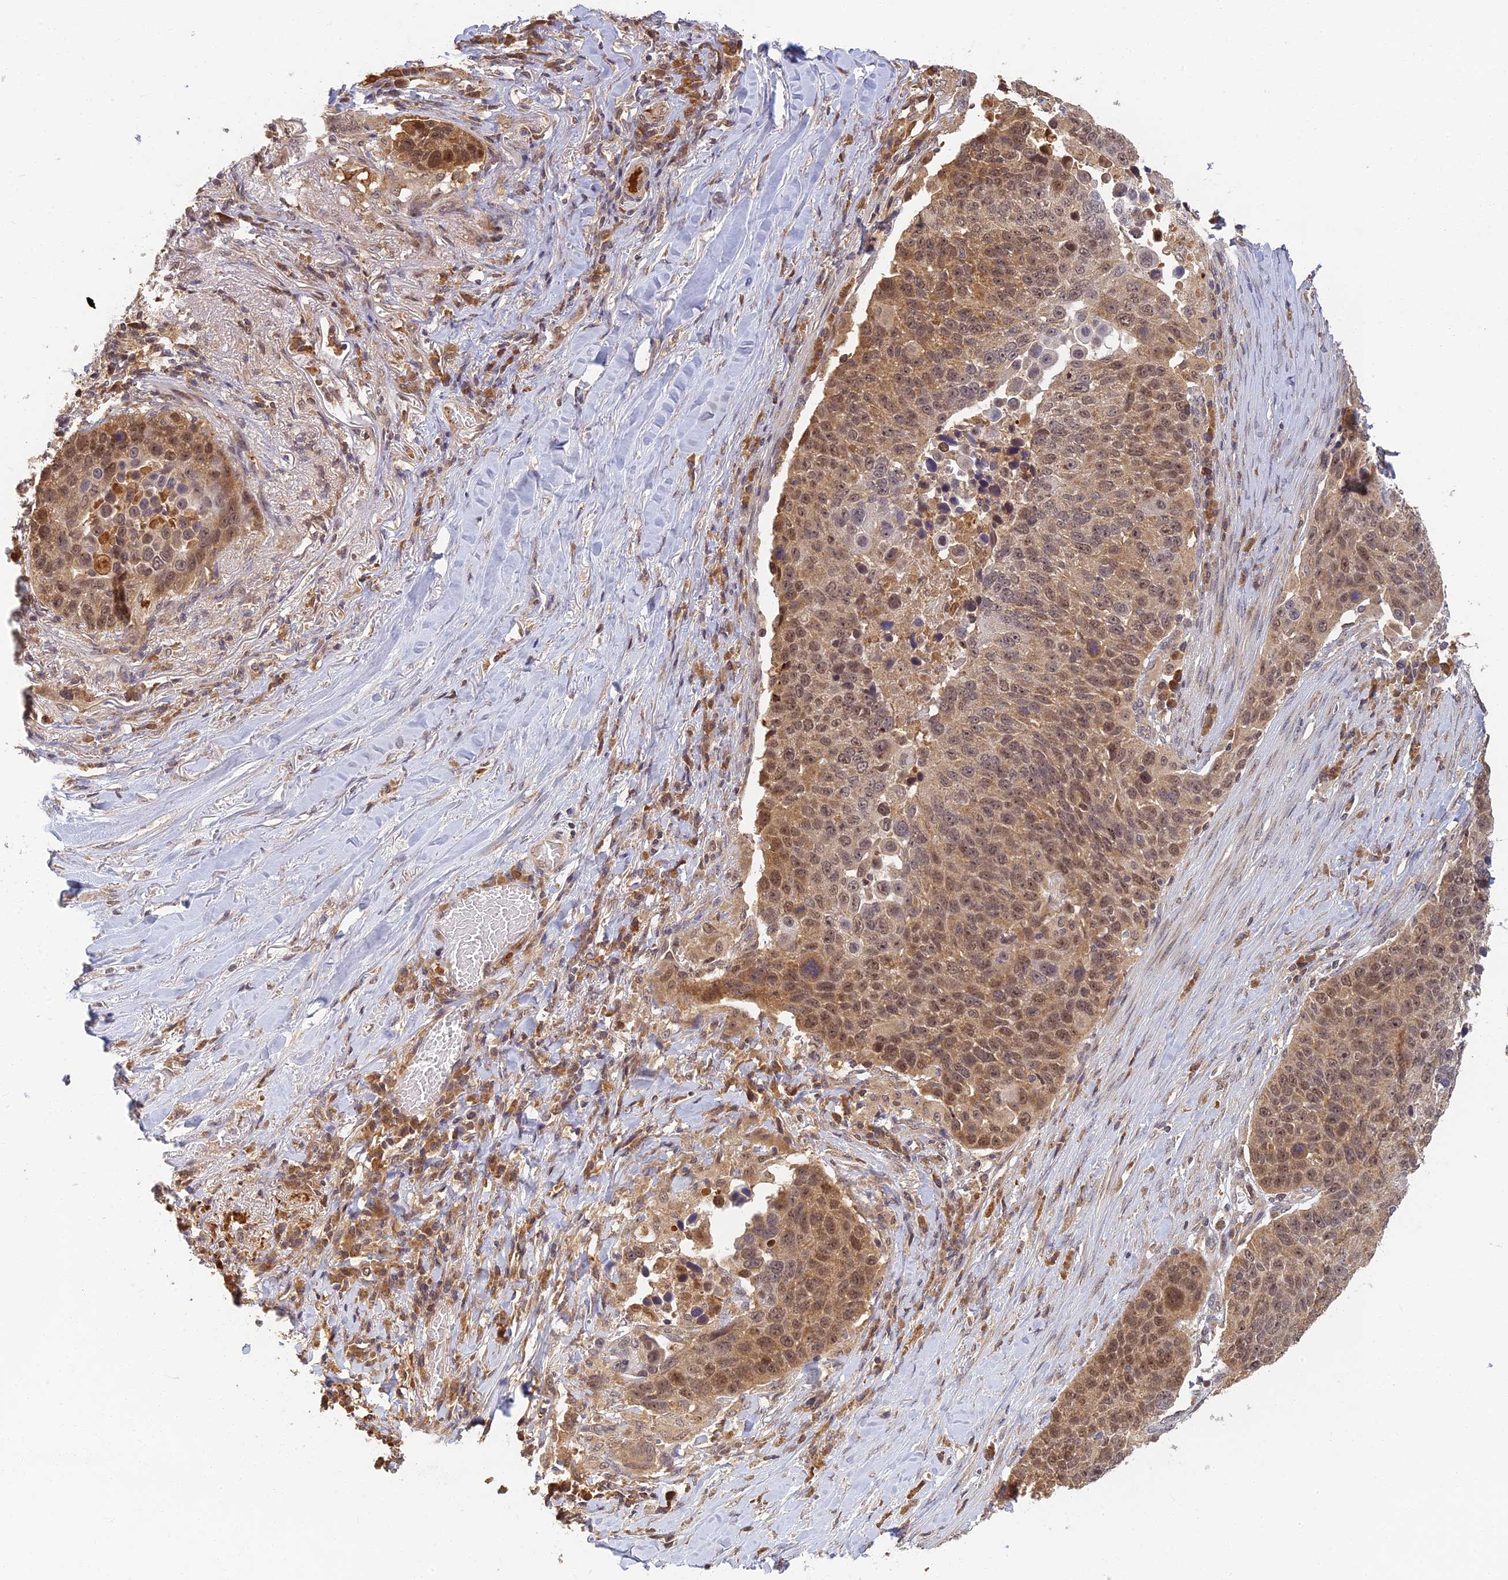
{"staining": {"intensity": "moderate", "quantity": ">75%", "location": "cytoplasmic/membranous"}, "tissue": "lung cancer", "cell_type": "Tumor cells", "image_type": "cancer", "snomed": [{"axis": "morphology", "description": "Normal tissue, NOS"}, {"axis": "morphology", "description": "Squamous cell carcinoma, NOS"}, {"axis": "topography", "description": "Lymph node"}, {"axis": "topography", "description": "Lung"}], "caption": "IHC staining of lung cancer (squamous cell carcinoma), which reveals medium levels of moderate cytoplasmic/membranous expression in approximately >75% of tumor cells indicating moderate cytoplasmic/membranous protein positivity. The staining was performed using DAB (brown) for protein detection and nuclei were counterstained in hematoxylin (blue).", "gene": "RGL3", "patient": {"sex": "male", "age": 66}}